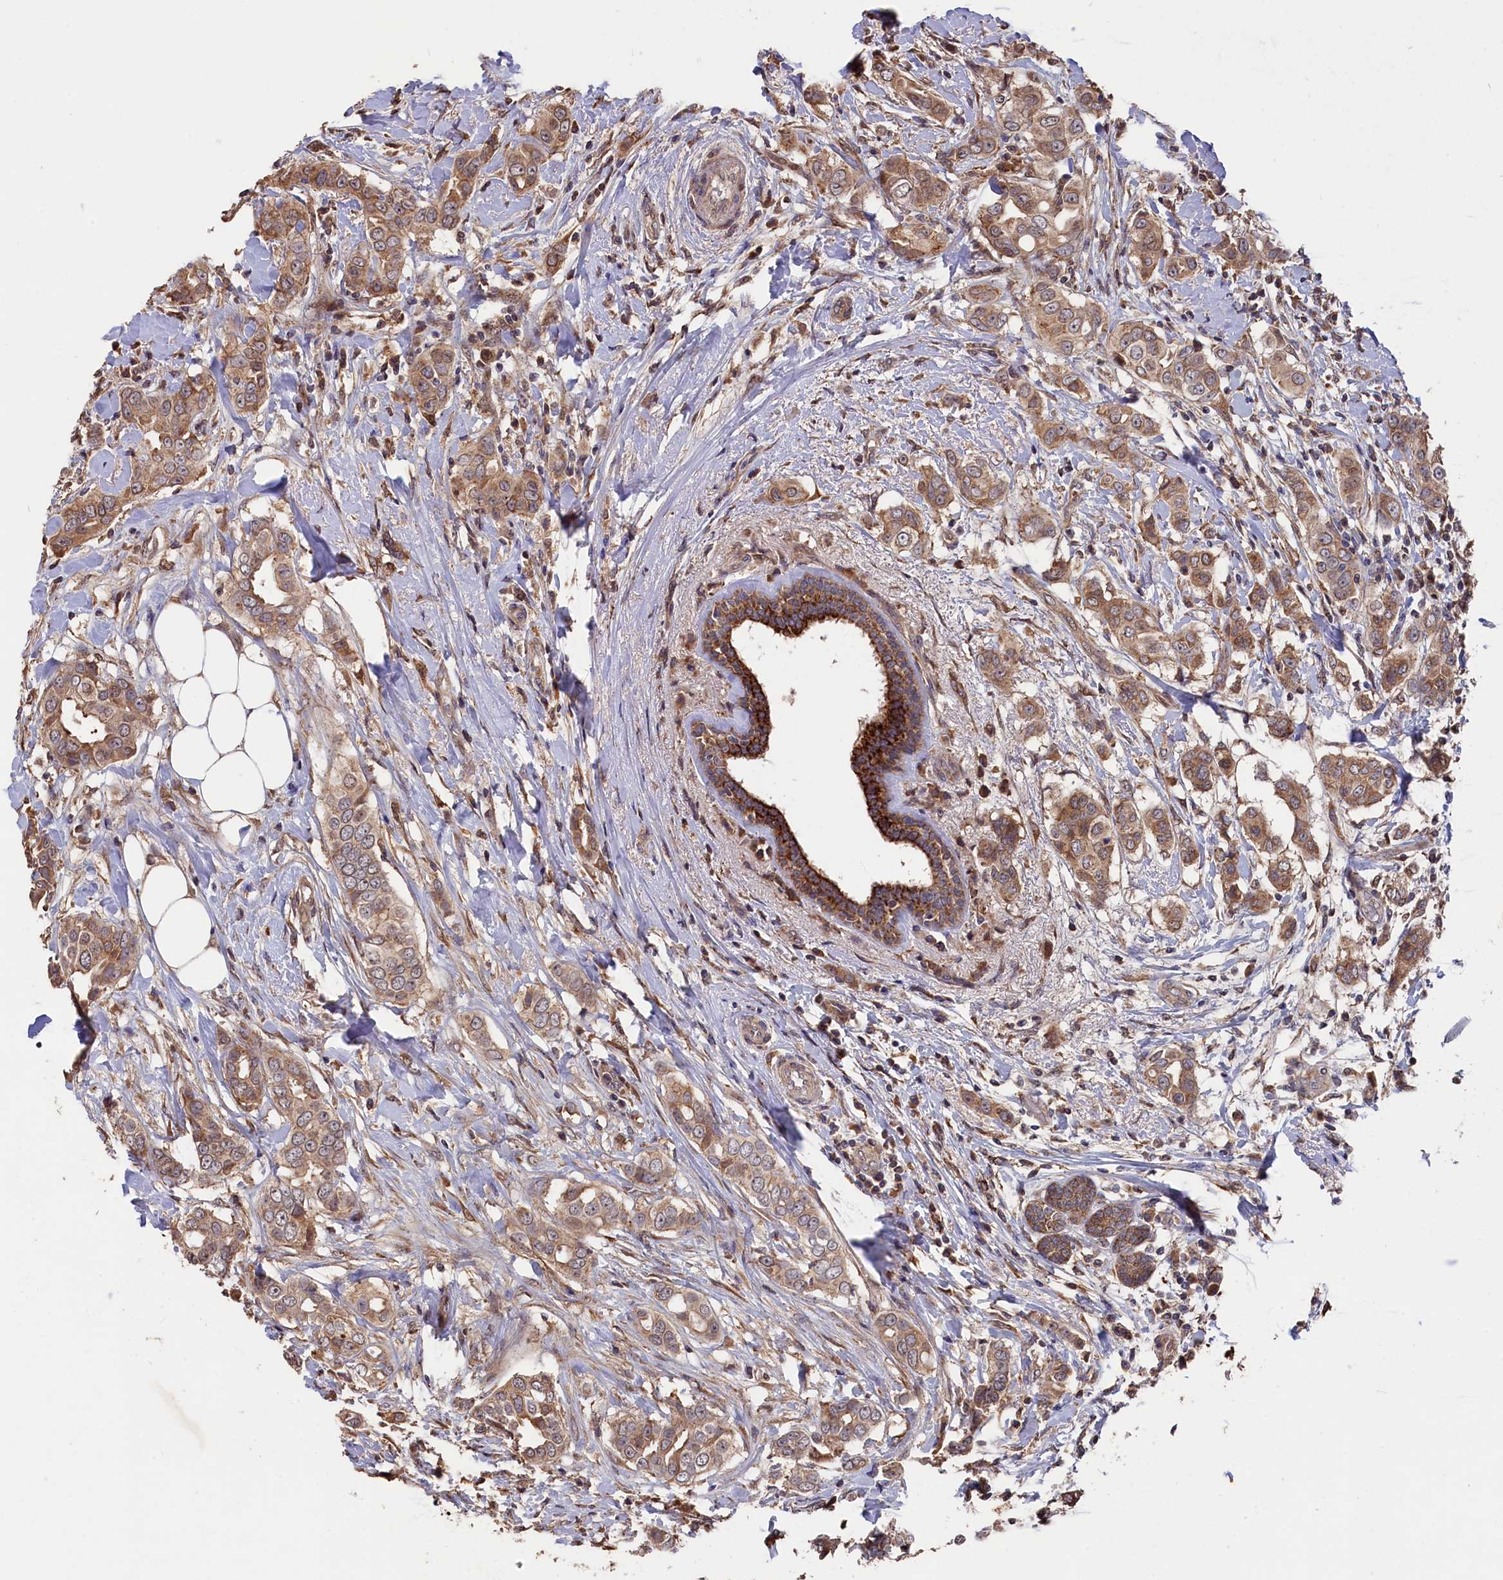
{"staining": {"intensity": "moderate", "quantity": ">75%", "location": "cytoplasmic/membranous"}, "tissue": "breast cancer", "cell_type": "Tumor cells", "image_type": "cancer", "snomed": [{"axis": "morphology", "description": "Lobular carcinoma"}, {"axis": "topography", "description": "Breast"}], "caption": "Tumor cells reveal moderate cytoplasmic/membranous expression in about >75% of cells in lobular carcinoma (breast).", "gene": "SLC12A4", "patient": {"sex": "female", "age": 51}}